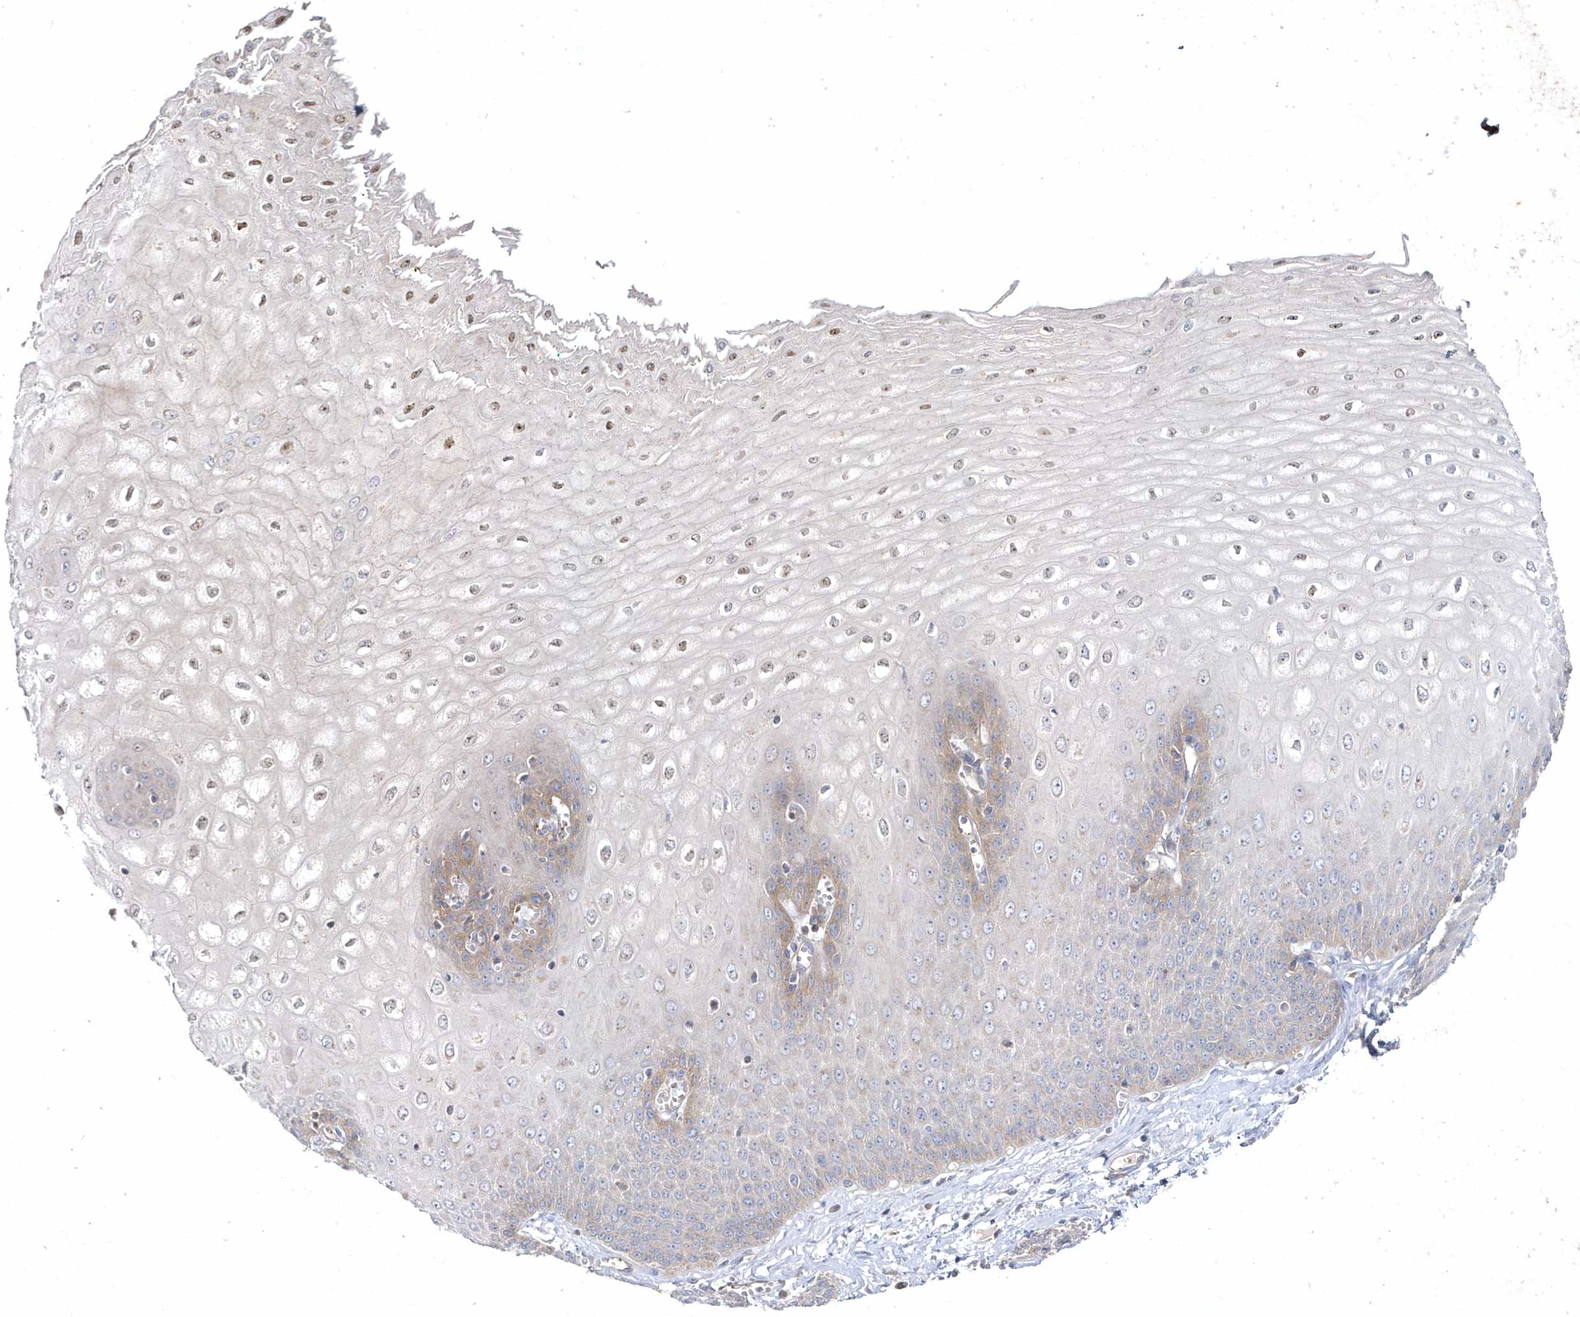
{"staining": {"intensity": "moderate", "quantity": "25%-75%", "location": "cytoplasmic/membranous,nuclear"}, "tissue": "esophagus", "cell_type": "Squamous epithelial cells", "image_type": "normal", "snomed": [{"axis": "morphology", "description": "Normal tissue, NOS"}, {"axis": "topography", "description": "Esophagus"}], "caption": "Squamous epithelial cells show medium levels of moderate cytoplasmic/membranous,nuclear expression in approximately 25%-75% of cells in benign human esophagus.", "gene": "LEXM", "patient": {"sex": "male", "age": 60}}